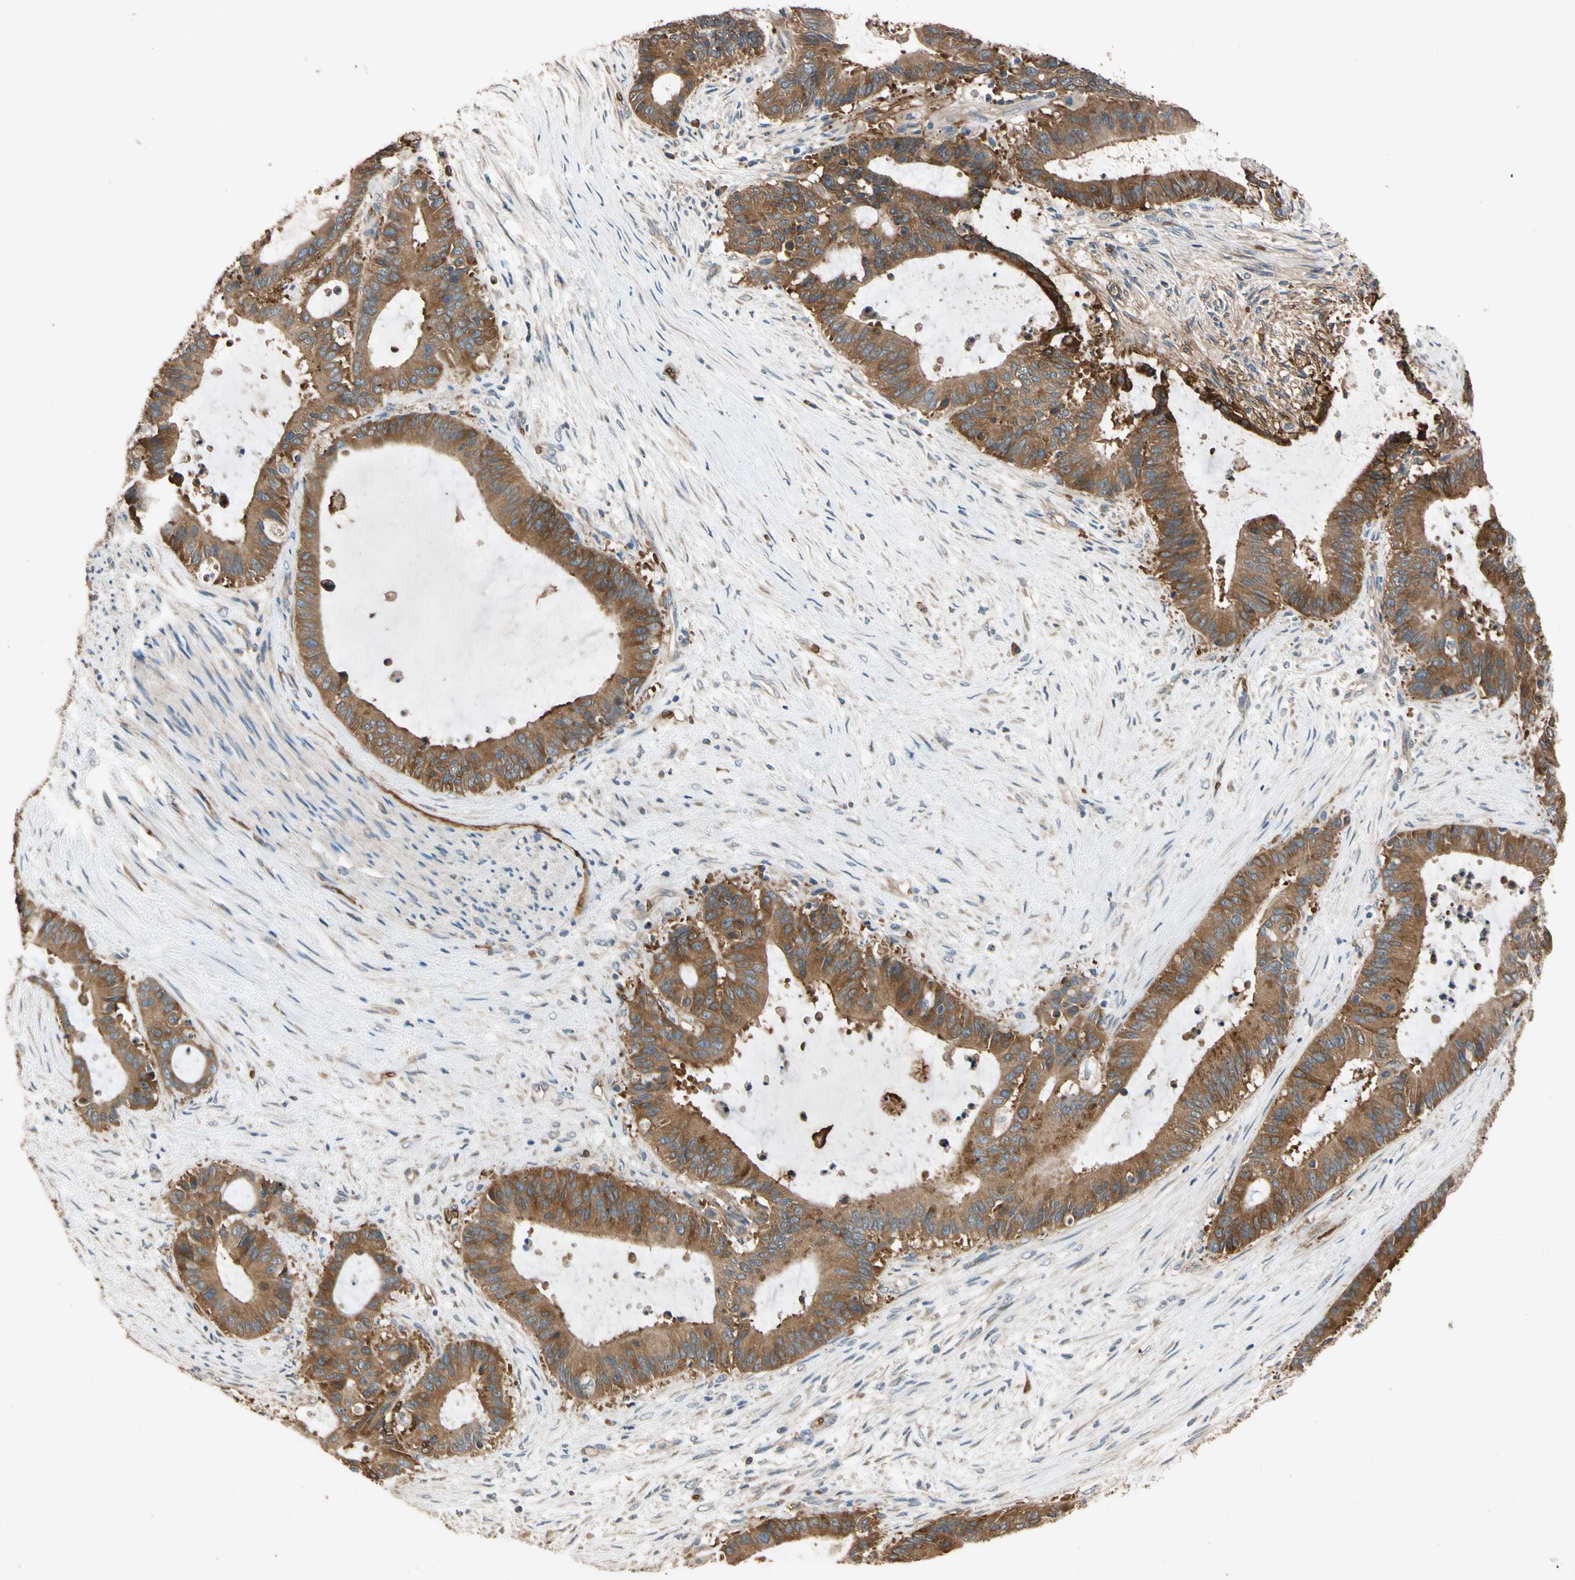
{"staining": {"intensity": "strong", "quantity": ">75%", "location": "cytoplasmic/membranous"}, "tissue": "liver cancer", "cell_type": "Tumor cells", "image_type": "cancer", "snomed": [{"axis": "morphology", "description": "Cholangiocarcinoma"}, {"axis": "topography", "description": "Liver"}], "caption": "Immunohistochemistry (IHC) staining of liver cancer (cholangiocarcinoma), which demonstrates high levels of strong cytoplasmic/membranous expression in about >75% of tumor cells indicating strong cytoplasmic/membranous protein positivity. The staining was performed using DAB (3,3'-diaminobenzidine) (brown) for protein detection and nuclei were counterstained in hematoxylin (blue).", "gene": "RIOK2", "patient": {"sex": "female", "age": 73}}